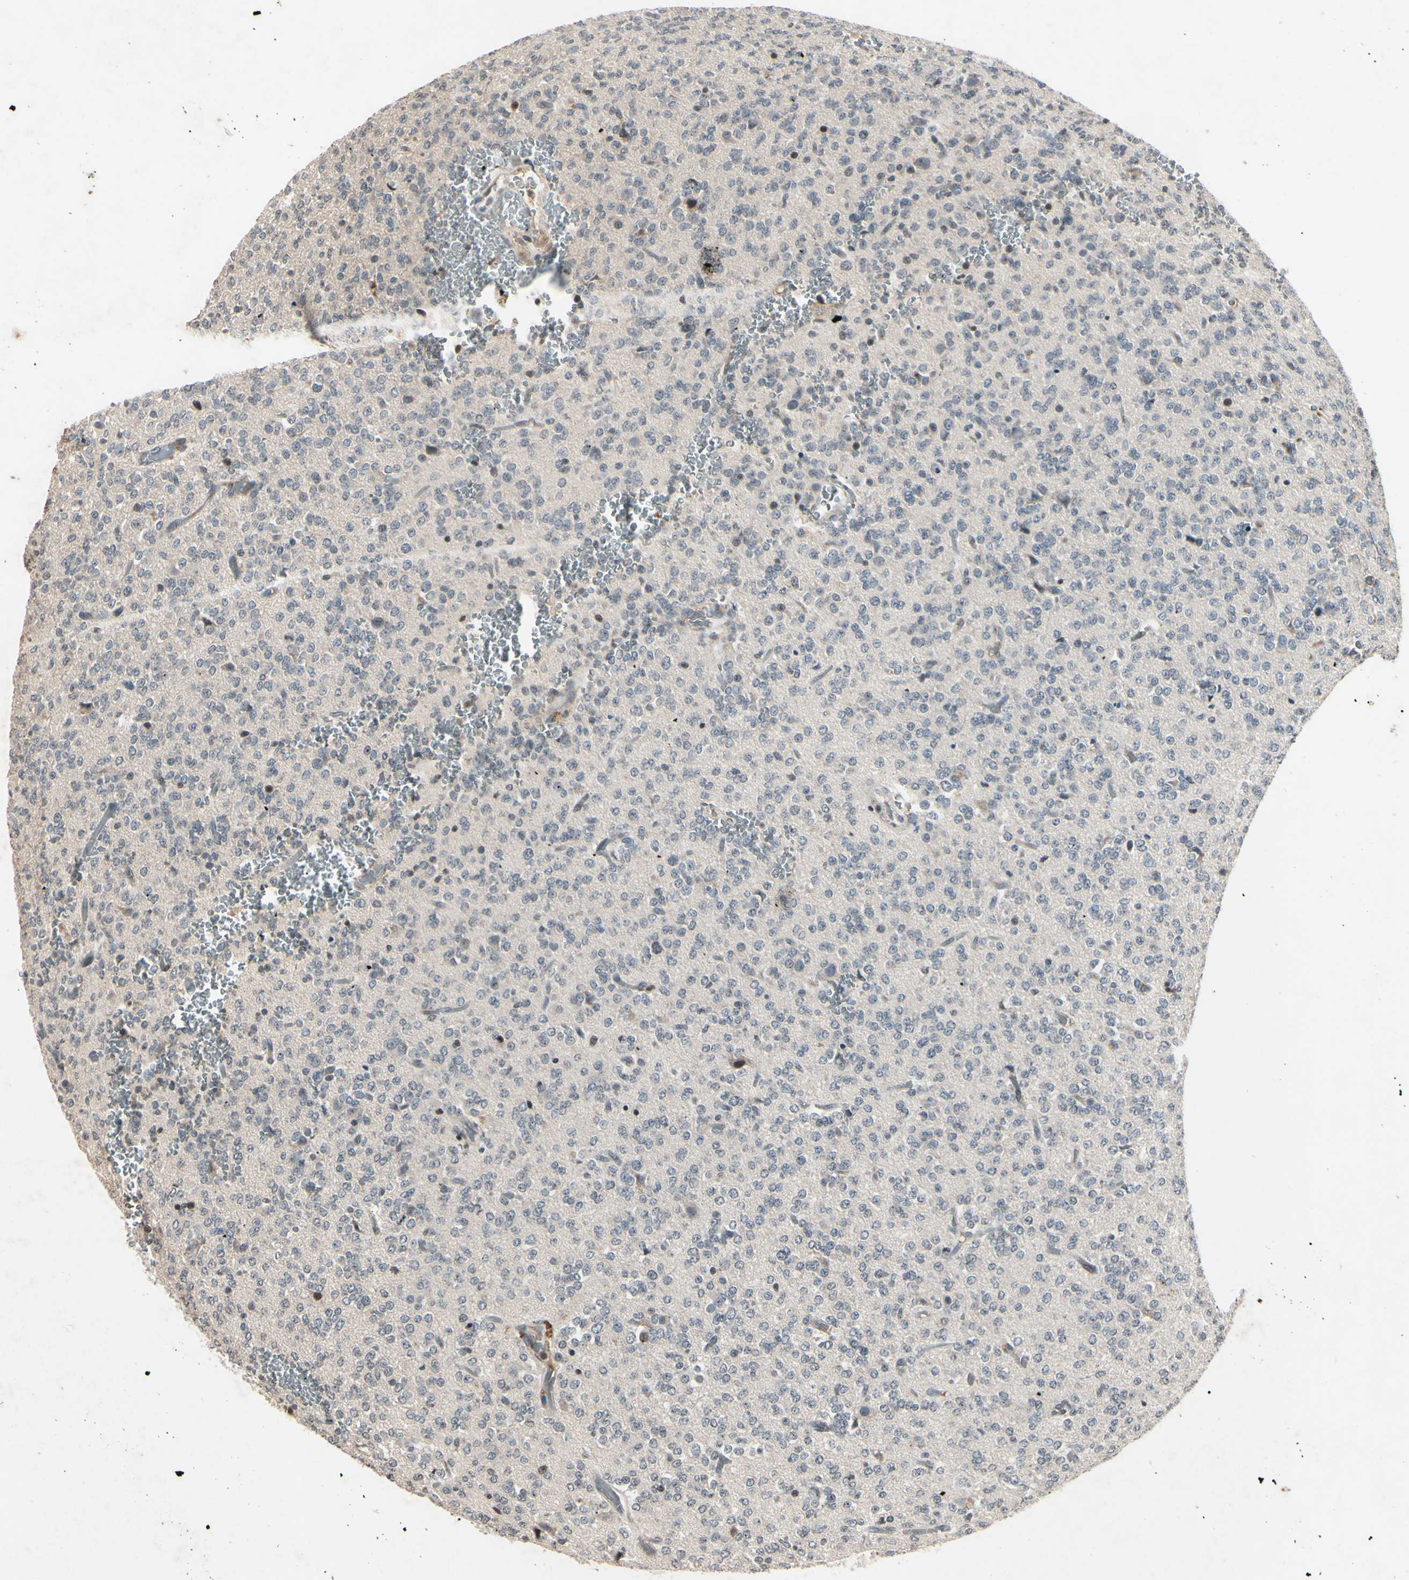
{"staining": {"intensity": "negative", "quantity": "none", "location": "none"}, "tissue": "glioma", "cell_type": "Tumor cells", "image_type": "cancer", "snomed": [{"axis": "morphology", "description": "Glioma, malignant, Low grade"}, {"axis": "topography", "description": "Brain"}], "caption": "Photomicrograph shows no significant protein staining in tumor cells of malignant glioma (low-grade). The staining was performed using DAB to visualize the protein expression in brown, while the nuclei were stained in blue with hematoxylin (Magnification: 20x).", "gene": "AEBP1", "patient": {"sex": "male", "age": 38}}